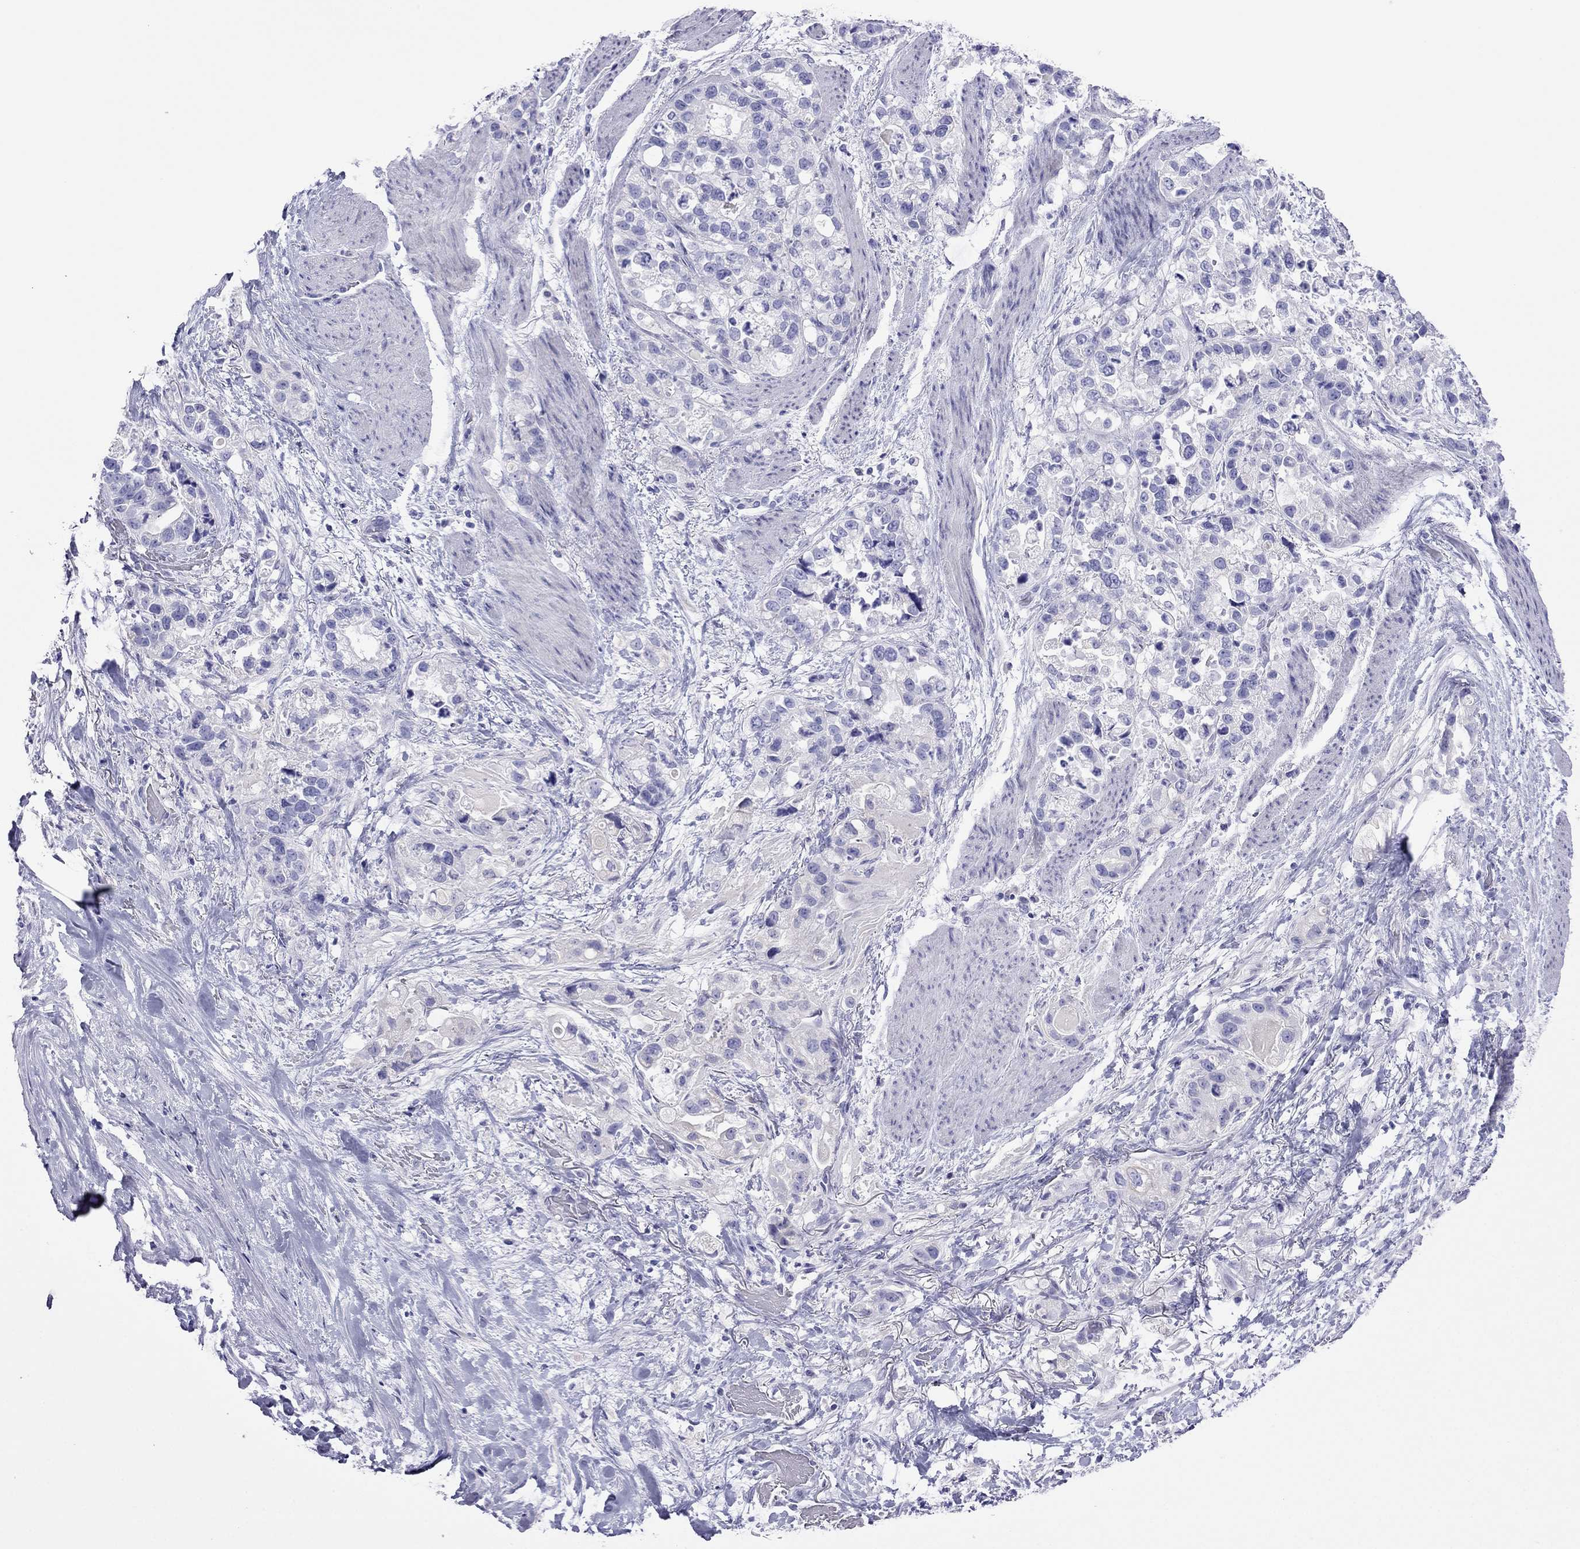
{"staining": {"intensity": "negative", "quantity": "none", "location": "none"}, "tissue": "stomach cancer", "cell_type": "Tumor cells", "image_type": "cancer", "snomed": [{"axis": "morphology", "description": "Adenocarcinoma, NOS"}, {"axis": "topography", "description": "Stomach"}], "caption": "A high-resolution photomicrograph shows IHC staining of stomach adenocarcinoma, which exhibits no significant positivity in tumor cells.", "gene": "PCDHA6", "patient": {"sex": "male", "age": 59}}